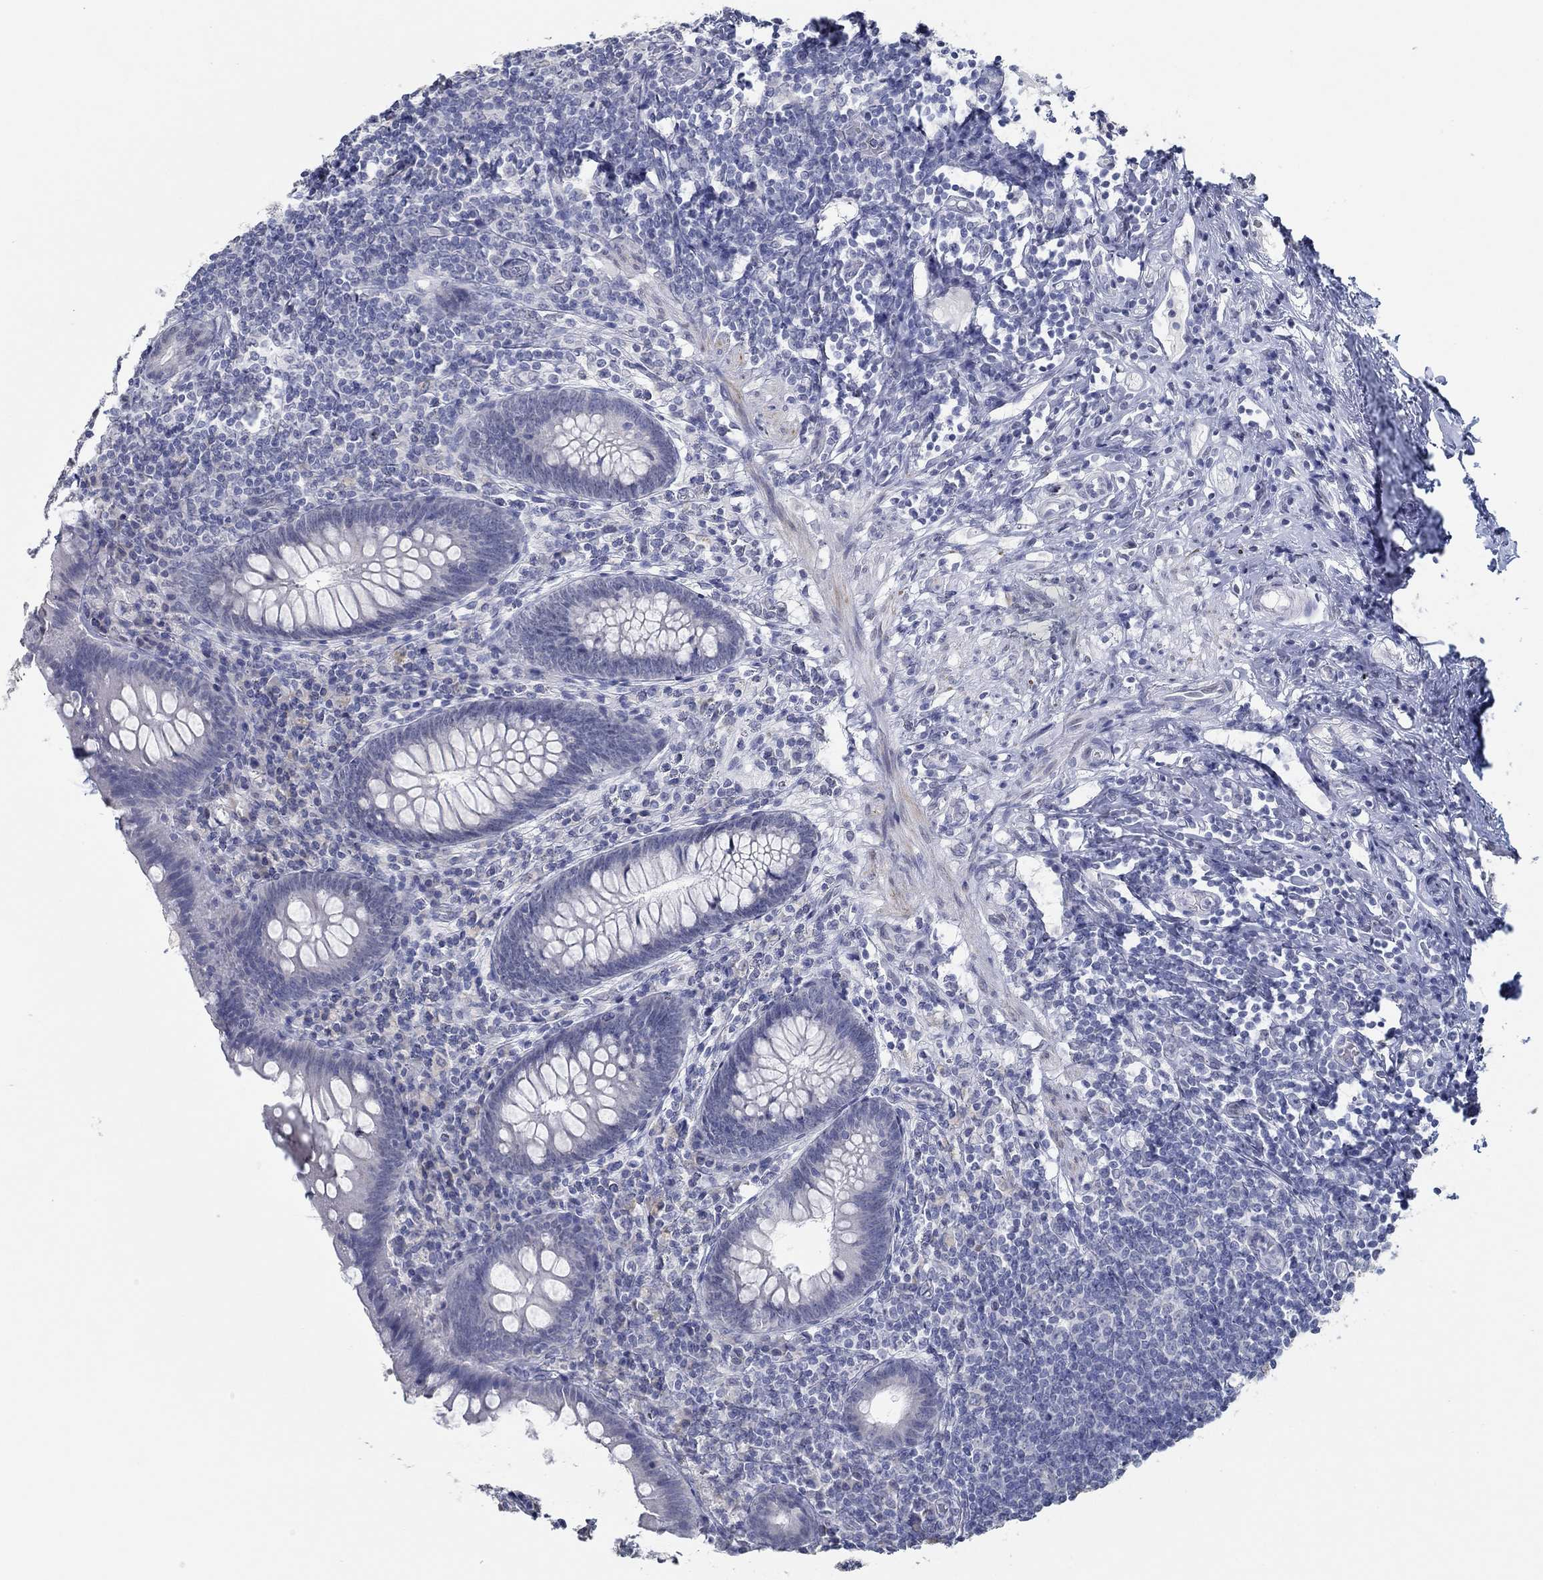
{"staining": {"intensity": "negative", "quantity": "none", "location": "none"}, "tissue": "appendix", "cell_type": "Glandular cells", "image_type": "normal", "snomed": [{"axis": "morphology", "description": "Normal tissue, NOS"}, {"axis": "topography", "description": "Appendix"}], "caption": "A high-resolution micrograph shows immunohistochemistry (IHC) staining of benign appendix, which demonstrates no significant expression in glandular cells. (DAB (3,3'-diaminobenzidine) IHC visualized using brightfield microscopy, high magnification).", "gene": "NUP155", "patient": {"sex": "male", "age": 47}}